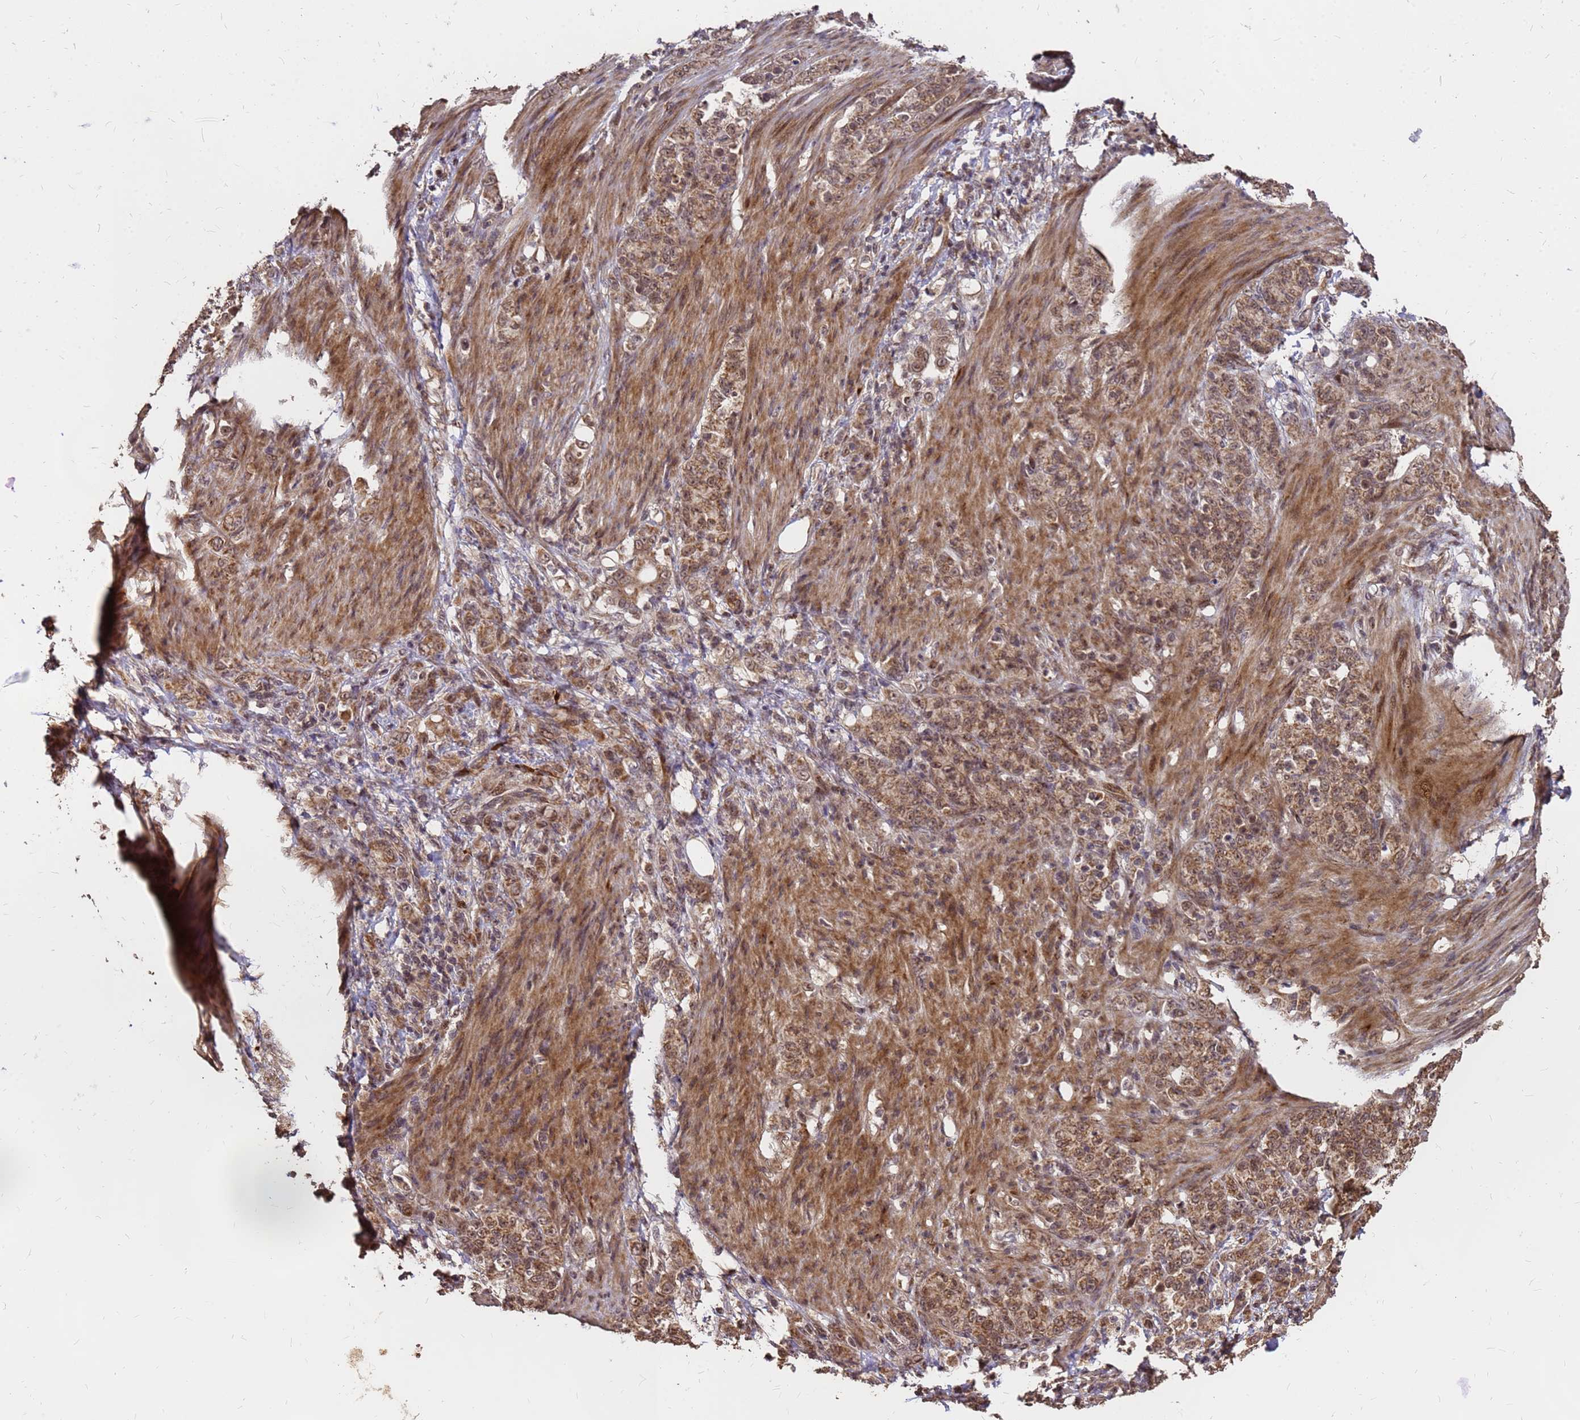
{"staining": {"intensity": "moderate", "quantity": ">75%", "location": "cytoplasmic/membranous,nuclear"}, "tissue": "stomach cancer", "cell_type": "Tumor cells", "image_type": "cancer", "snomed": [{"axis": "morphology", "description": "Adenocarcinoma, NOS"}, {"axis": "topography", "description": "Stomach"}], "caption": "Immunohistochemical staining of stomach adenocarcinoma displays medium levels of moderate cytoplasmic/membranous and nuclear positivity in about >75% of tumor cells. The staining was performed using DAB (3,3'-diaminobenzidine), with brown indicating positive protein expression. Nuclei are stained blue with hematoxylin.", "gene": "GPATCH8", "patient": {"sex": "female", "age": 79}}